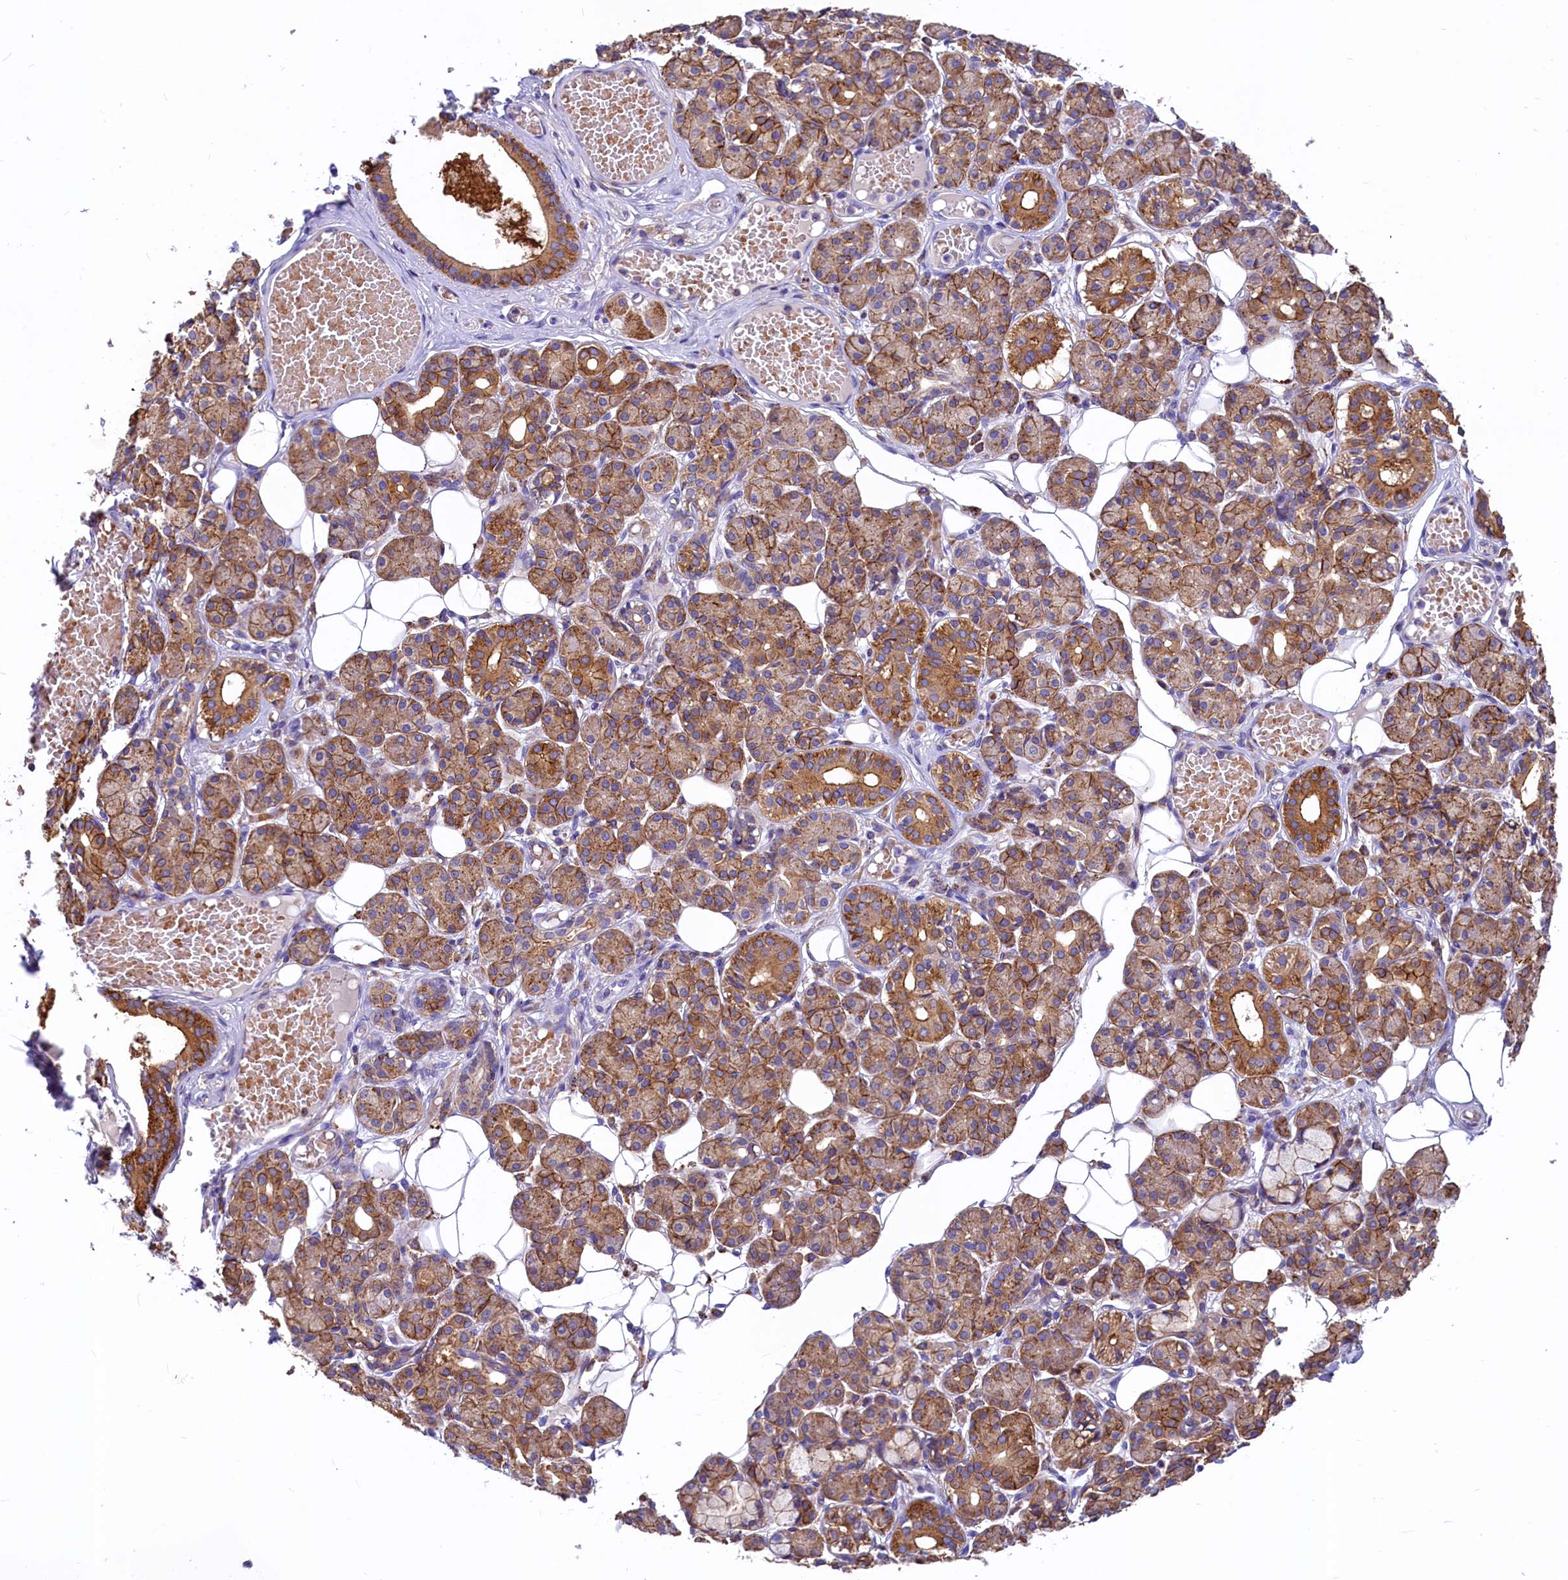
{"staining": {"intensity": "moderate", "quantity": ">75%", "location": "cytoplasmic/membranous"}, "tissue": "salivary gland", "cell_type": "Glandular cells", "image_type": "normal", "snomed": [{"axis": "morphology", "description": "Normal tissue, NOS"}, {"axis": "topography", "description": "Salivary gland"}], "caption": "DAB immunohistochemical staining of normal human salivary gland reveals moderate cytoplasmic/membranous protein staining in approximately >75% of glandular cells. (DAB IHC with brightfield microscopy, high magnification).", "gene": "HPS6", "patient": {"sex": "male", "age": 63}}